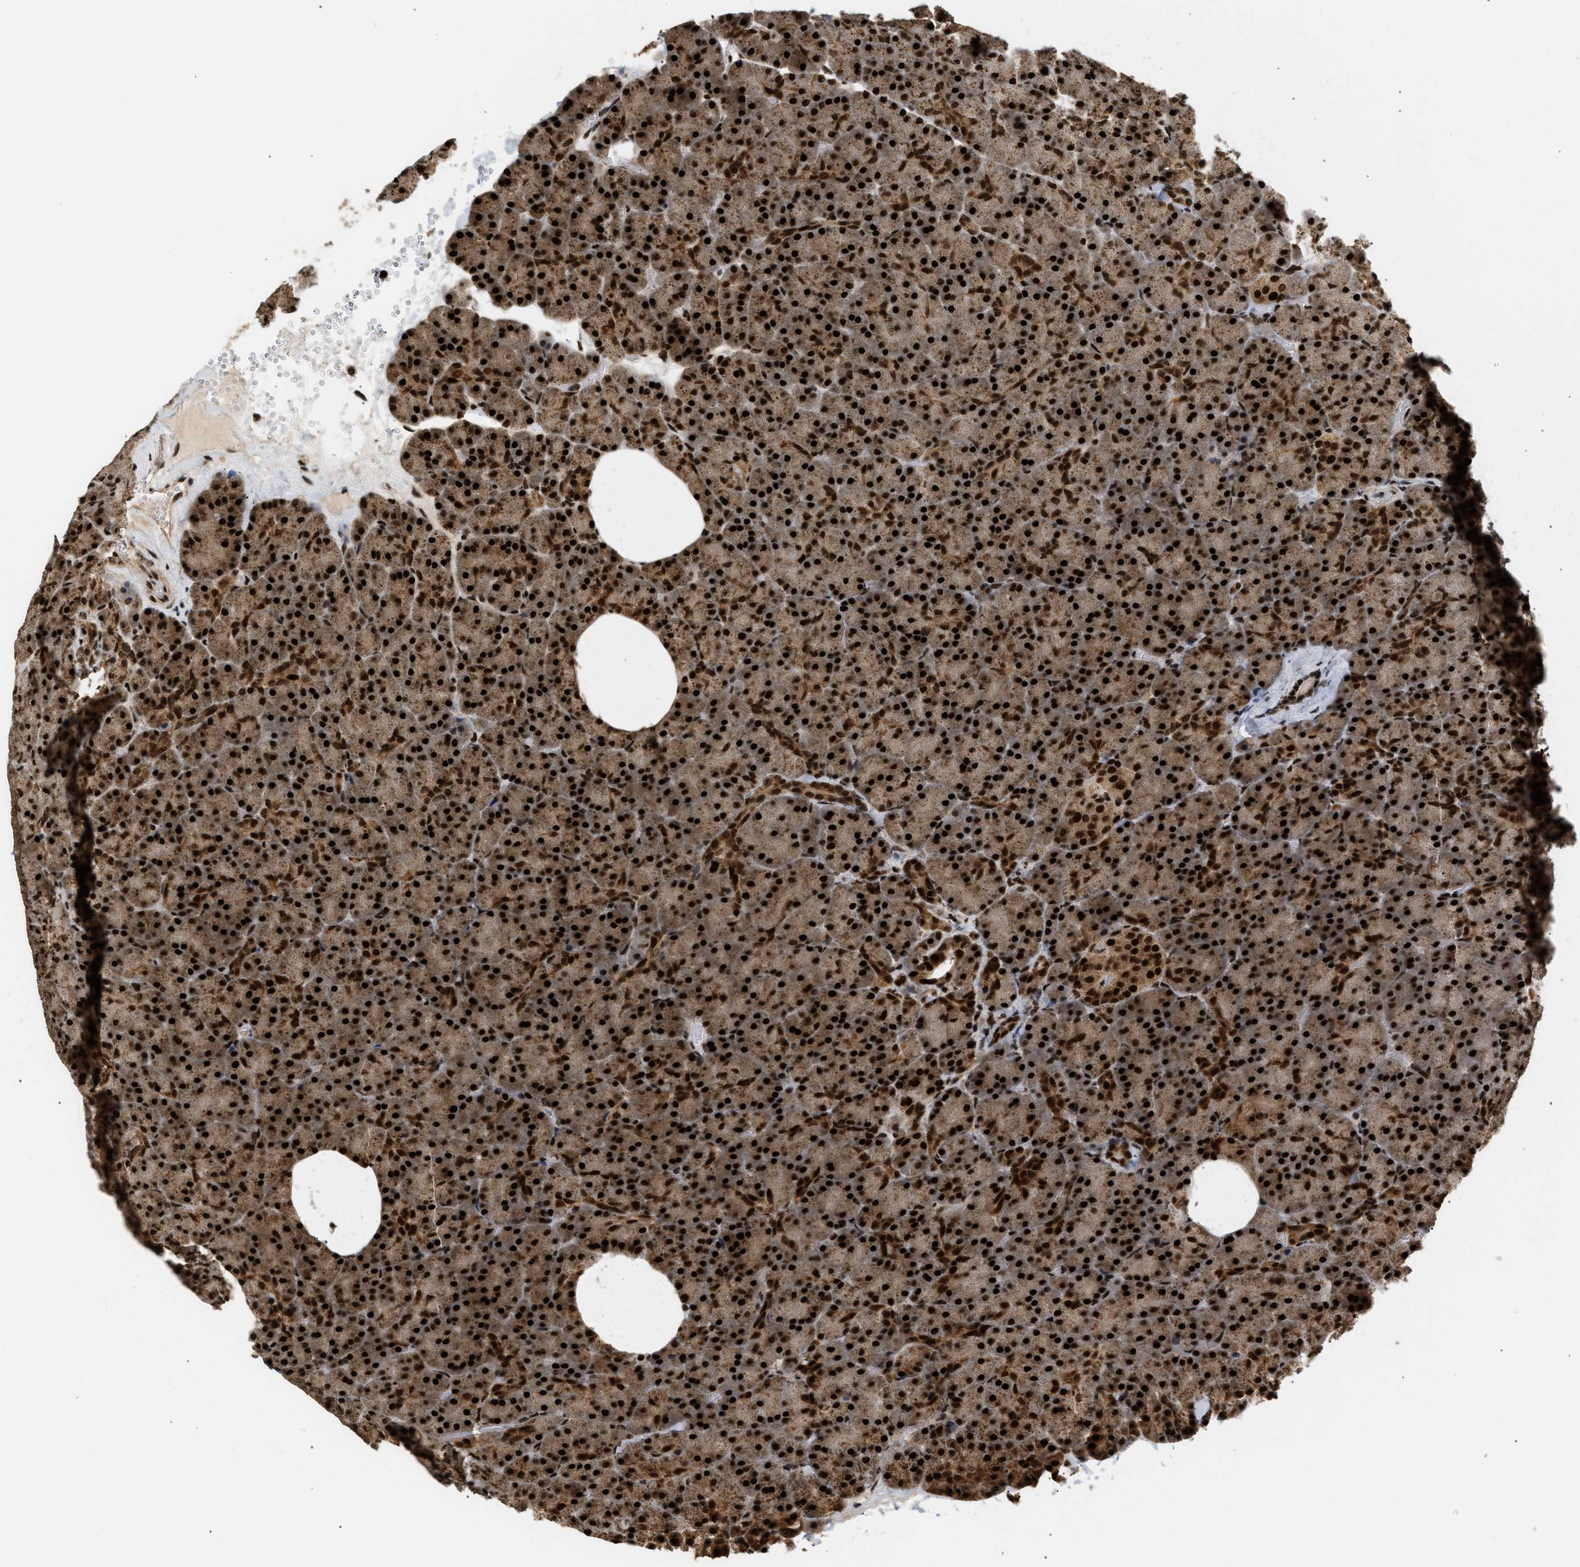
{"staining": {"intensity": "strong", "quantity": ">75%", "location": "cytoplasmic/membranous,nuclear"}, "tissue": "pancreas", "cell_type": "Exocrine glandular cells", "image_type": "normal", "snomed": [{"axis": "morphology", "description": "Normal tissue, NOS"}, {"axis": "topography", "description": "Pancreas"}], "caption": "A micrograph showing strong cytoplasmic/membranous,nuclear expression in about >75% of exocrine glandular cells in benign pancreas, as visualized by brown immunohistochemical staining.", "gene": "RBM5", "patient": {"sex": "female", "age": 35}}